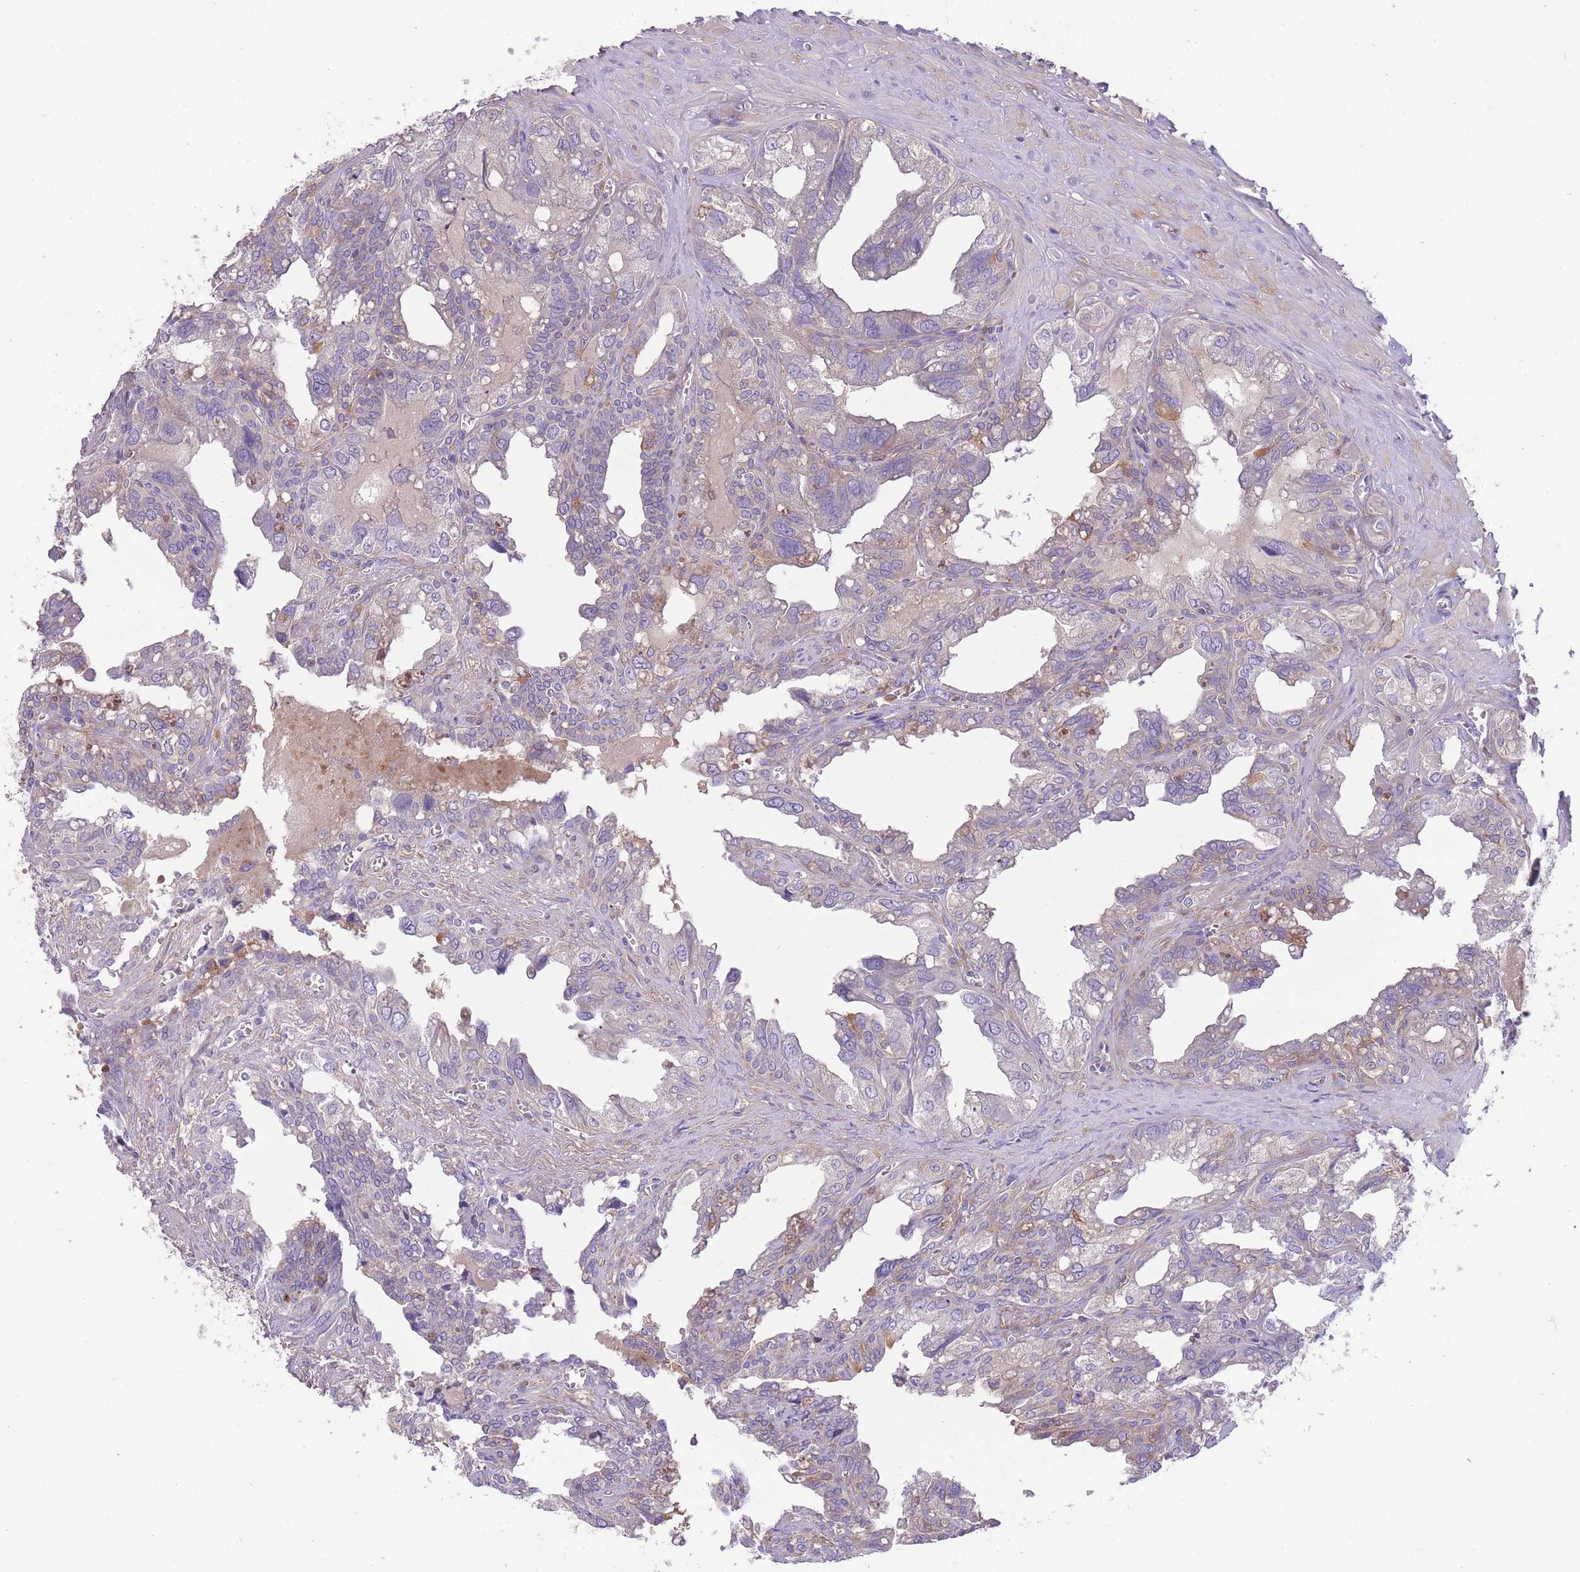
{"staining": {"intensity": "negative", "quantity": "none", "location": "none"}, "tissue": "seminal vesicle", "cell_type": "Glandular cells", "image_type": "normal", "snomed": [{"axis": "morphology", "description": "Normal tissue, NOS"}, {"axis": "topography", "description": "Seminal veicle"}], "caption": "DAB immunohistochemical staining of unremarkable seminal vesicle shows no significant staining in glandular cells. (Stains: DAB (3,3'-diaminobenzidine) IHC with hematoxylin counter stain, Microscopy: brightfield microscopy at high magnification).", "gene": "PRKAR1A", "patient": {"sex": "male", "age": 67}}